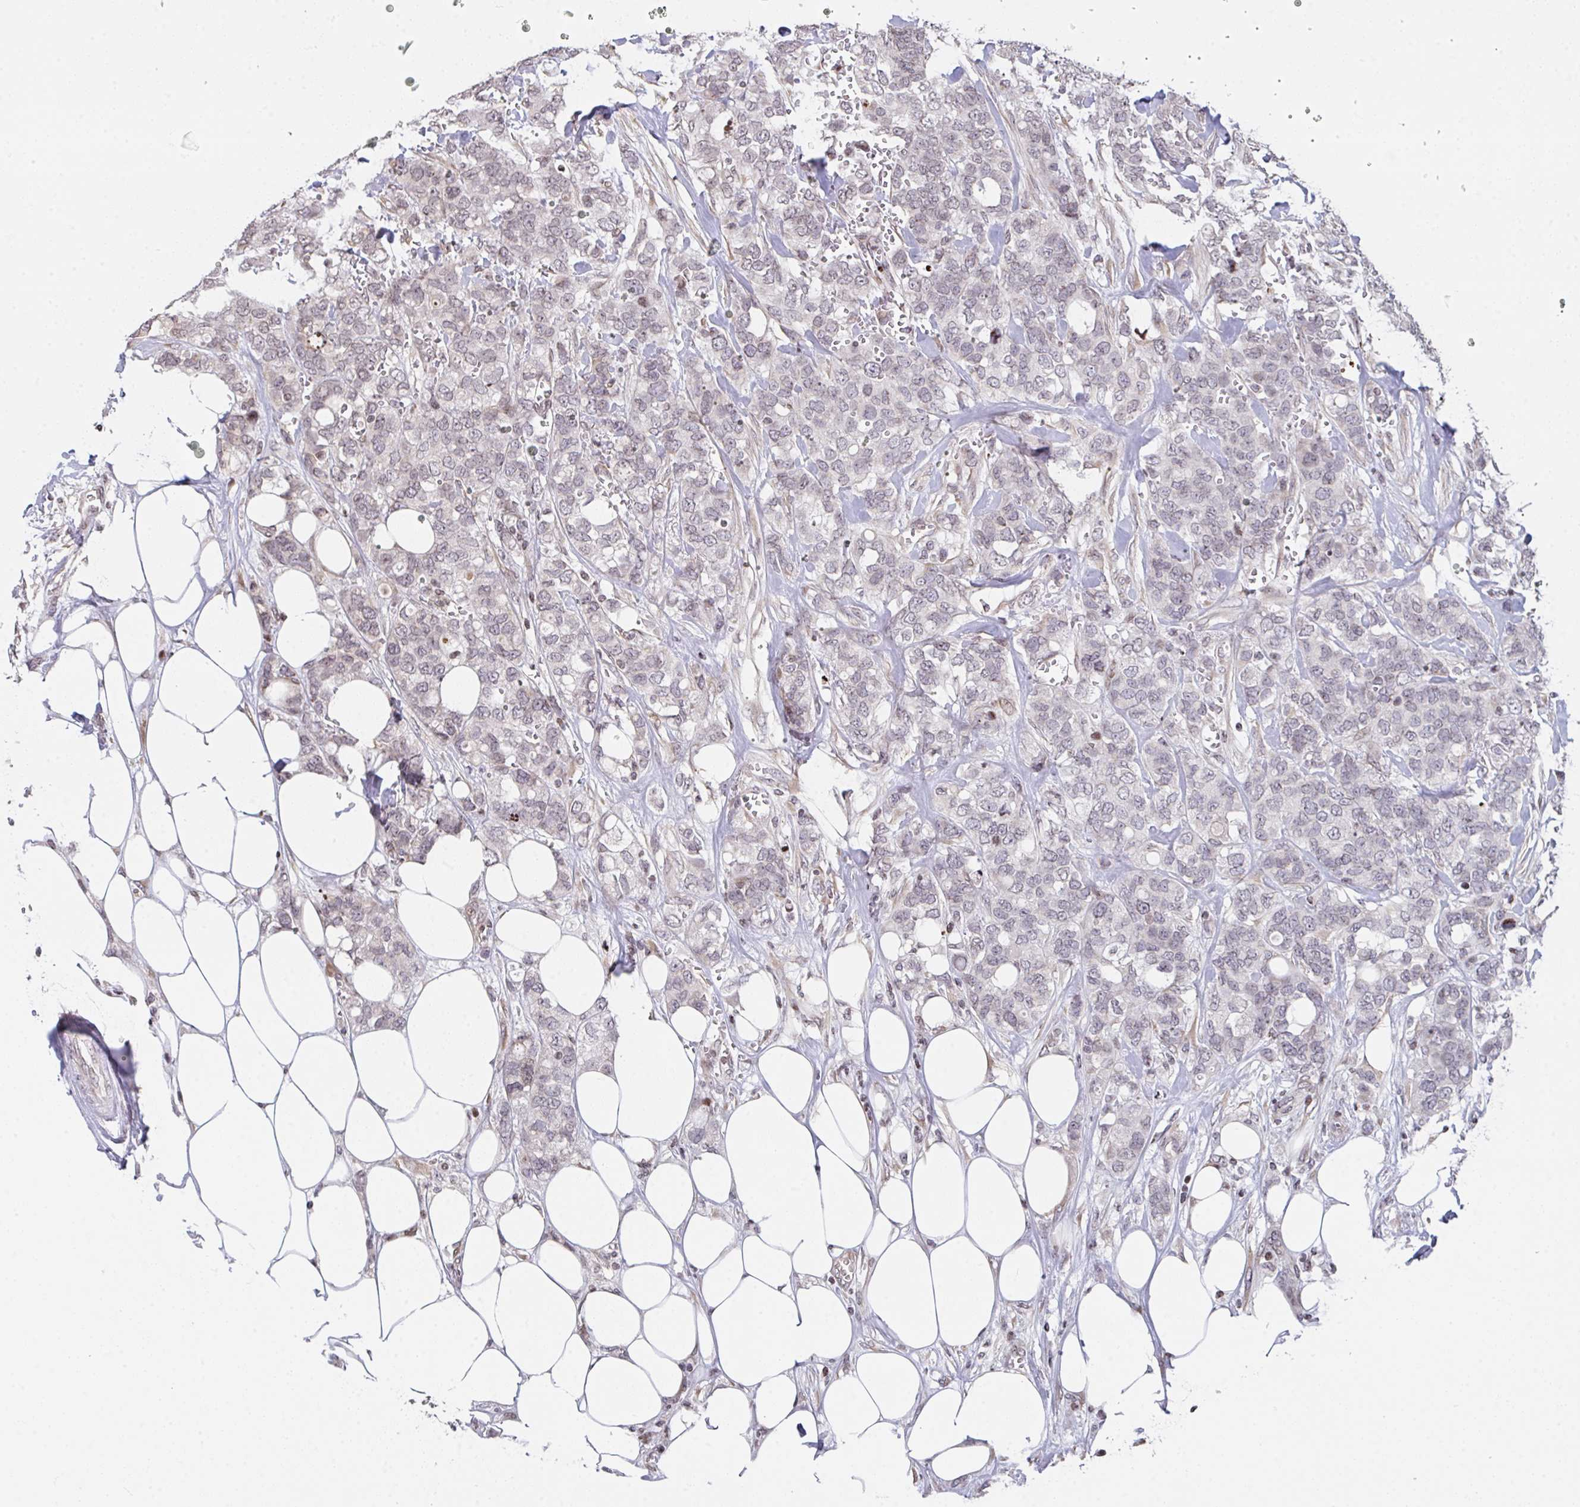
{"staining": {"intensity": "weak", "quantity": "<25%", "location": "nuclear"}, "tissue": "breast cancer", "cell_type": "Tumor cells", "image_type": "cancer", "snomed": [{"axis": "morphology", "description": "Lobular carcinoma"}, {"axis": "topography", "description": "Breast"}], "caption": "Immunohistochemical staining of breast cancer (lobular carcinoma) reveals no significant positivity in tumor cells.", "gene": "PCDHB8", "patient": {"sex": "female", "age": 91}}